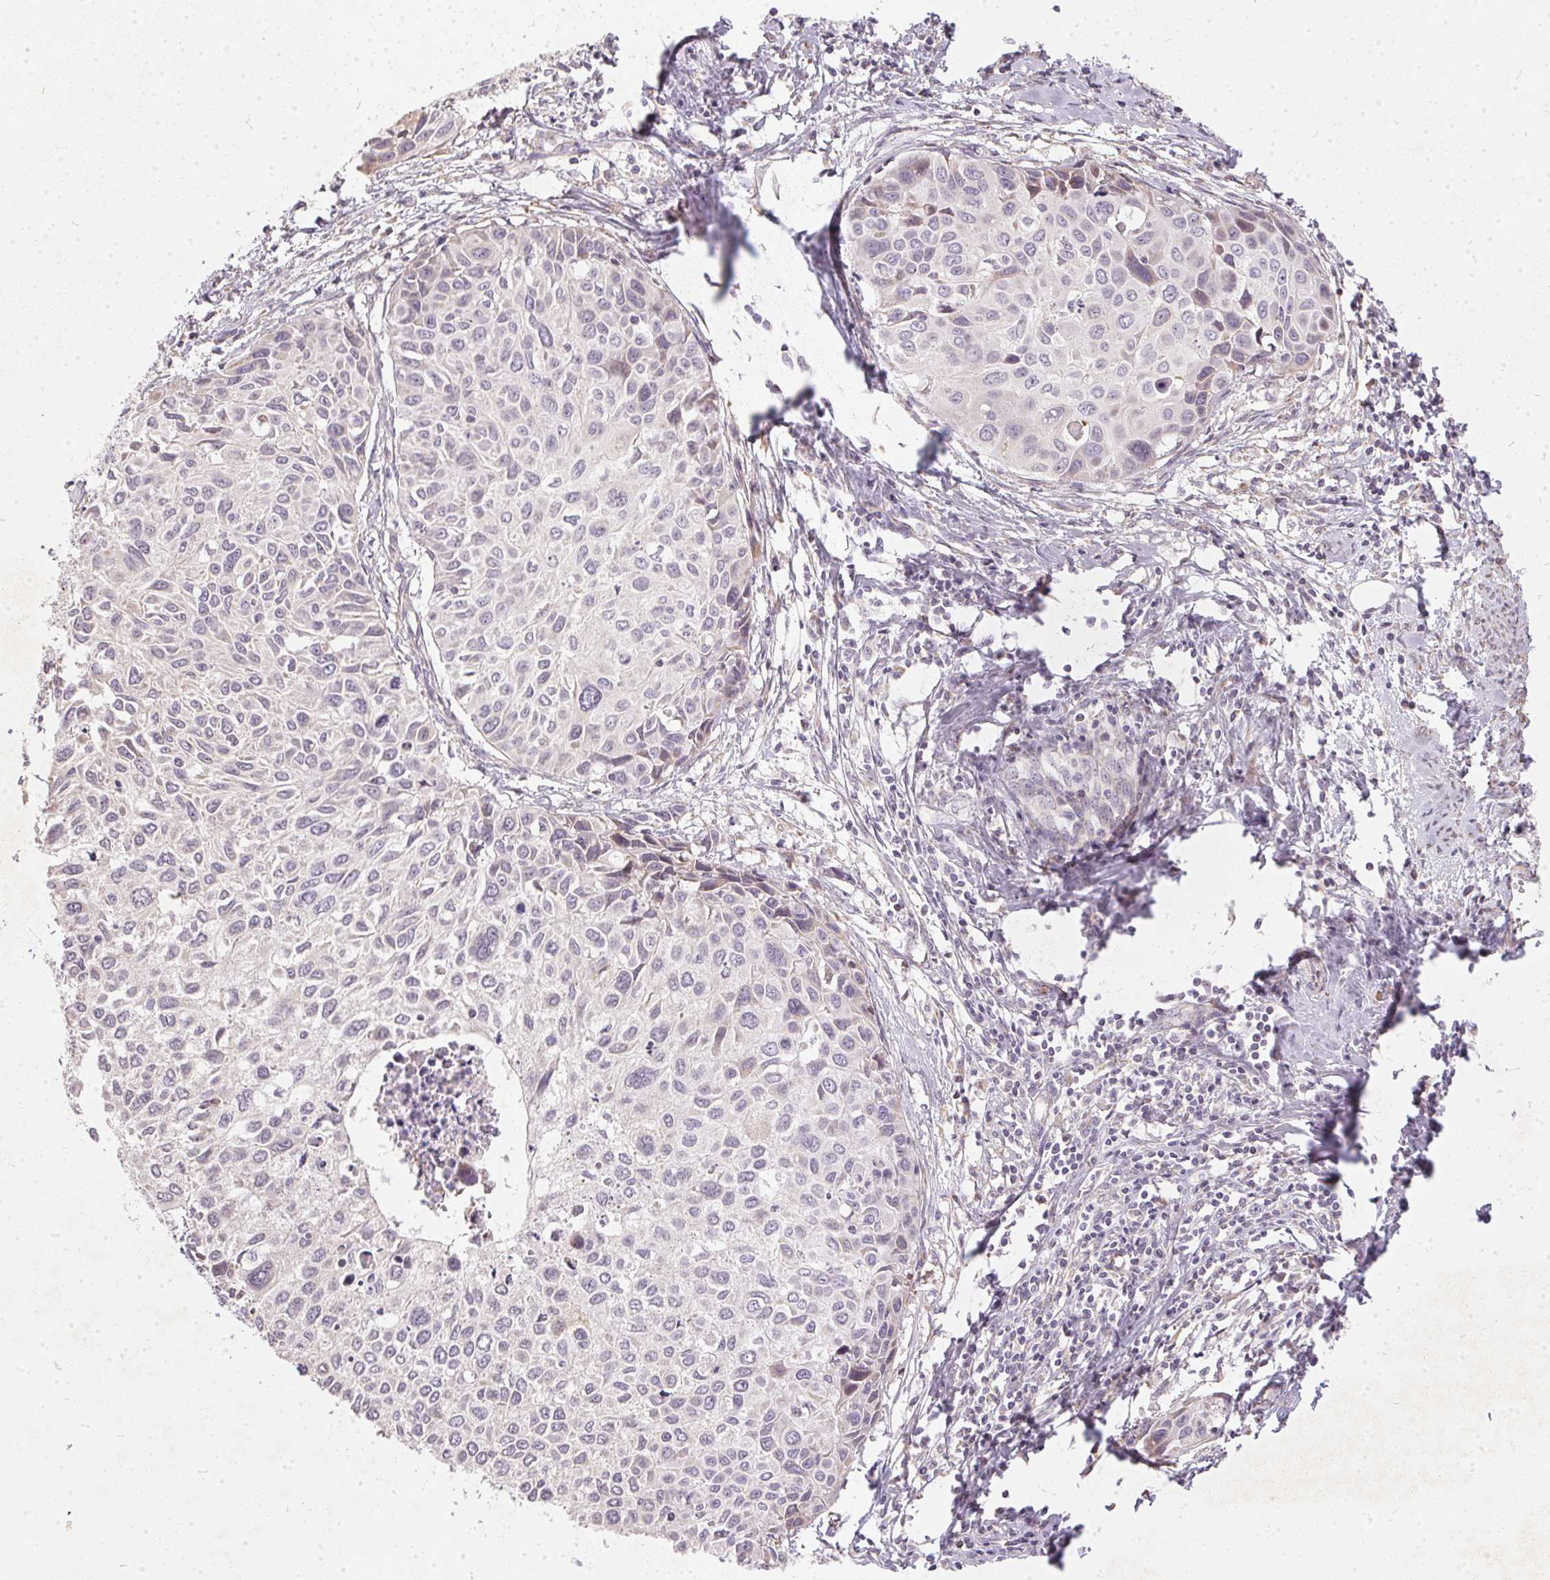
{"staining": {"intensity": "negative", "quantity": "none", "location": "none"}, "tissue": "cervical cancer", "cell_type": "Tumor cells", "image_type": "cancer", "snomed": [{"axis": "morphology", "description": "Squamous cell carcinoma, NOS"}, {"axis": "topography", "description": "Cervix"}], "caption": "The image shows no staining of tumor cells in cervical cancer.", "gene": "VWA5B2", "patient": {"sex": "female", "age": 50}}